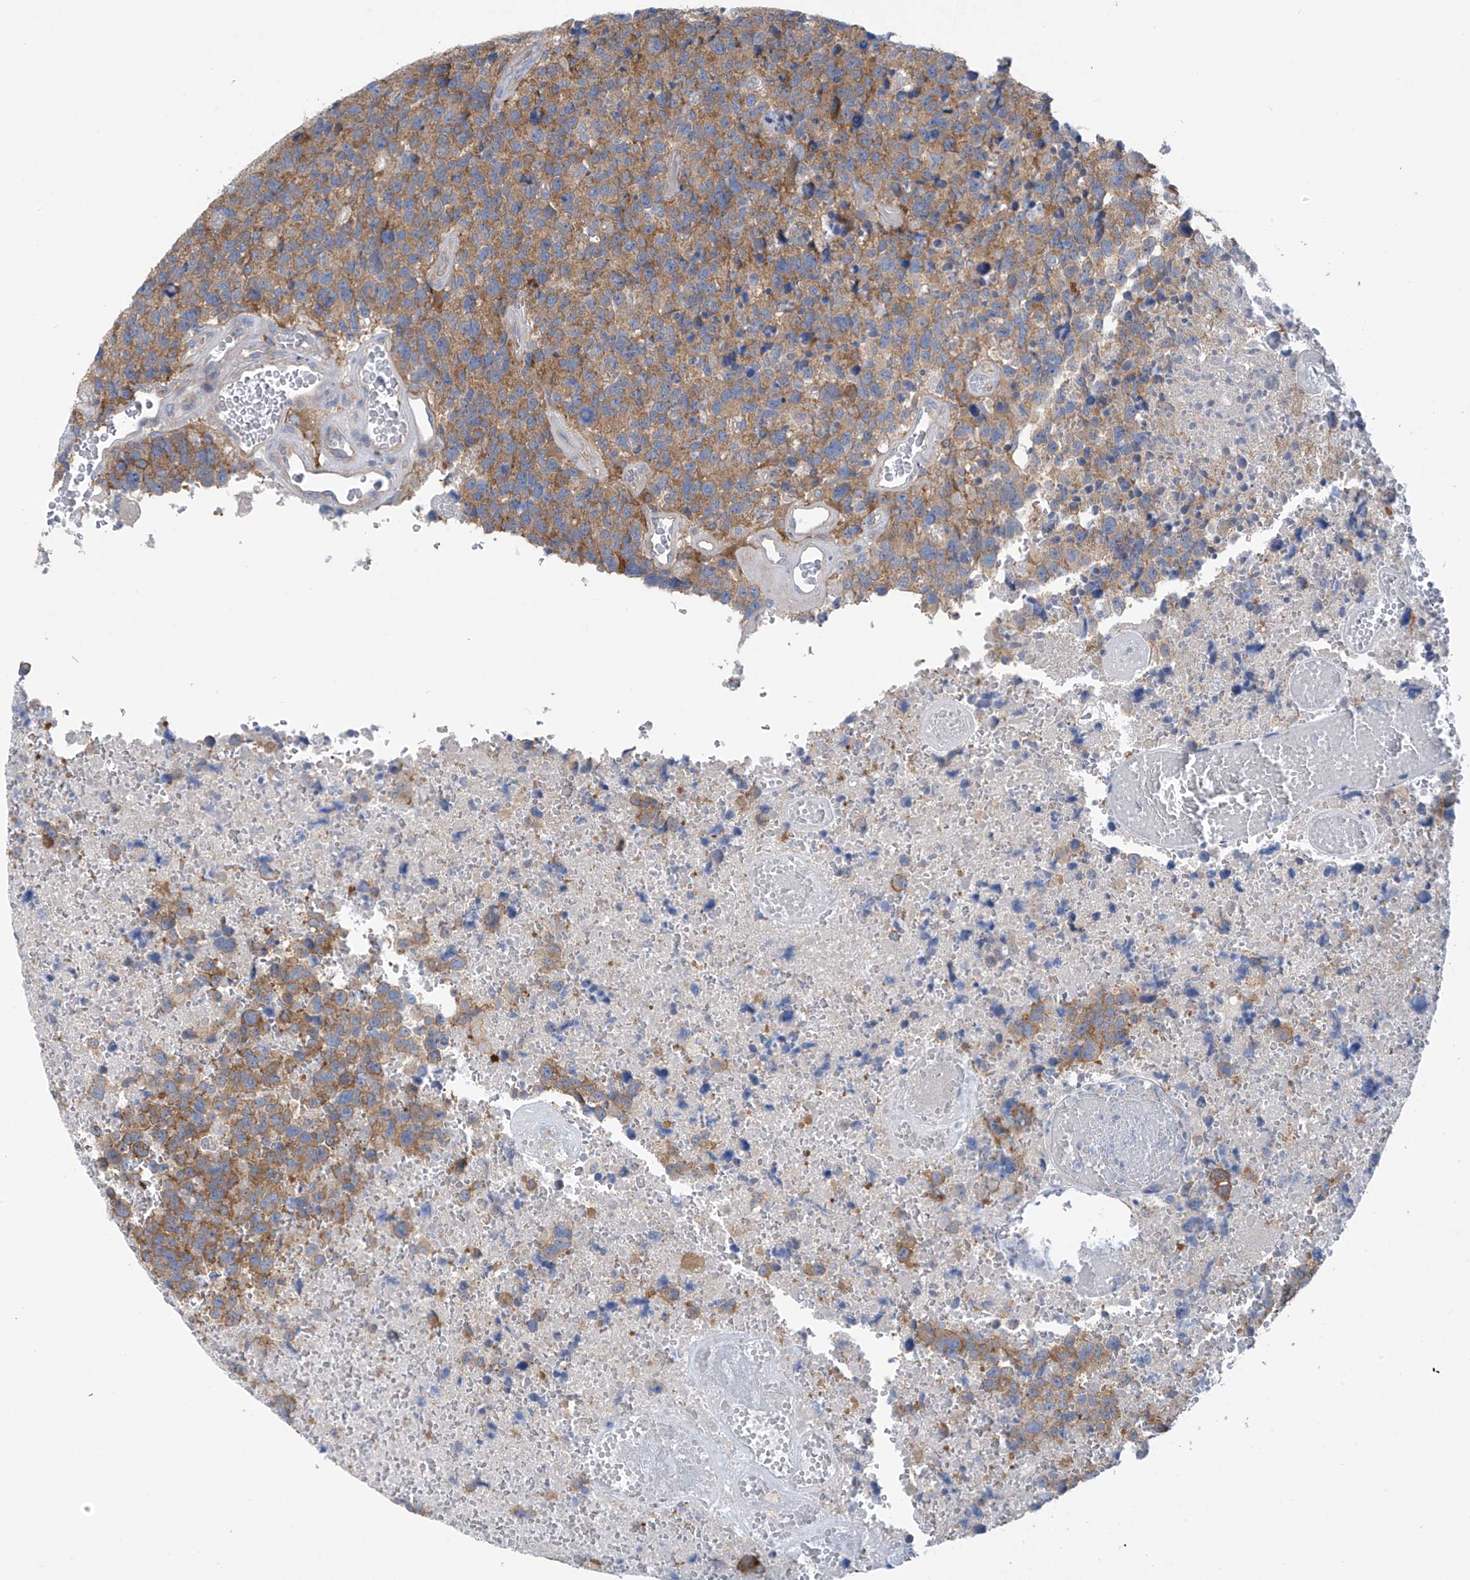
{"staining": {"intensity": "moderate", "quantity": ">75%", "location": "cytoplasmic/membranous"}, "tissue": "glioma", "cell_type": "Tumor cells", "image_type": "cancer", "snomed": [{"axis": "morphology", "description": "Glioma, malignant, High grade"}, {"axis": "topography", "description": "Brain"}], "caption": "The histopathology image reveals staining of glioma, revealing moderate cytoplasmic/membranous protein positivity (brown color) within tumor cells.", "gene": "REPS1", "patient": {"sex": "male", "age": 69}}